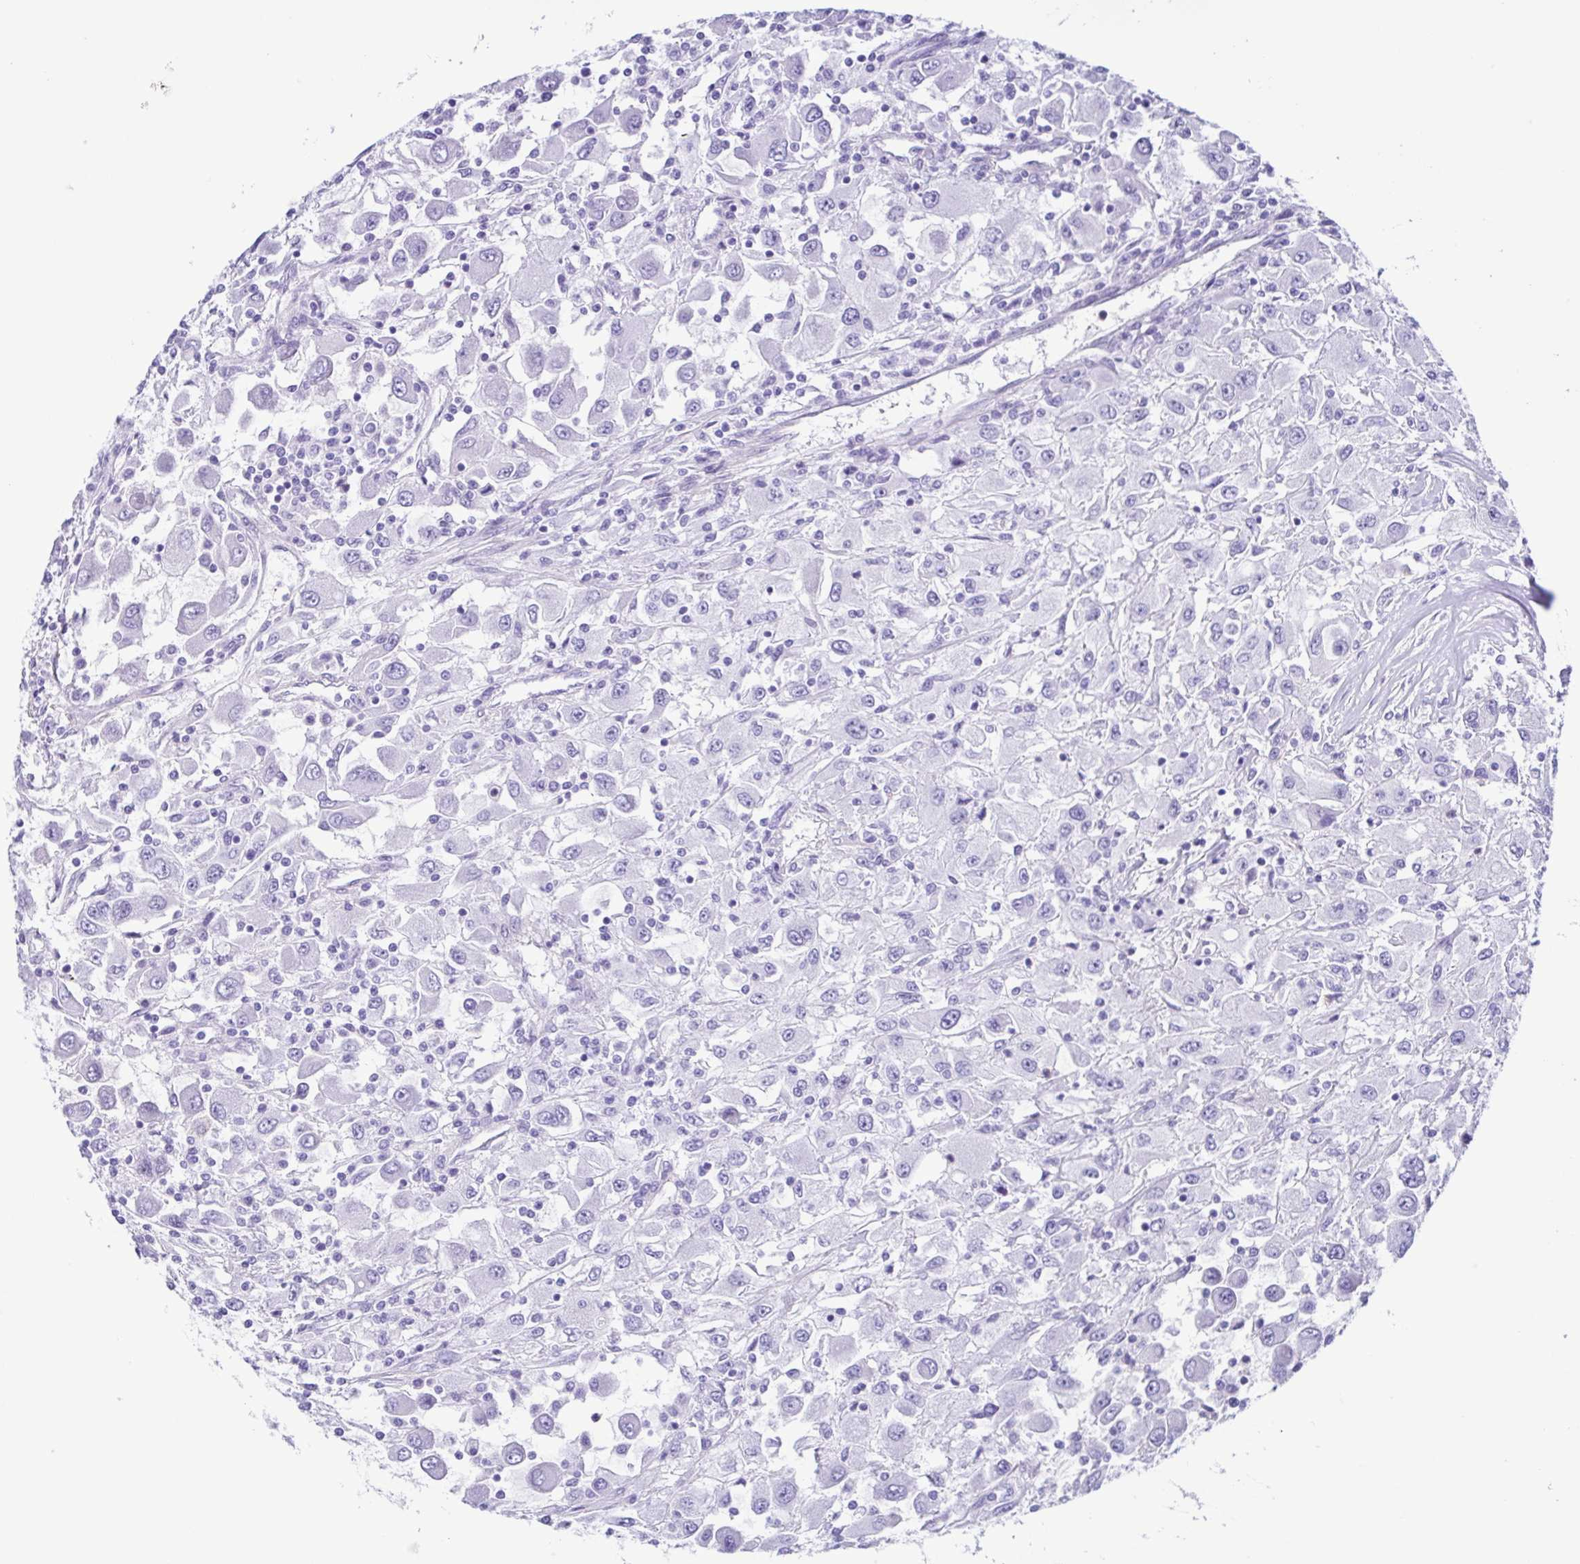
{"staining": {"intensity": "negative", "quantity": "none", "location": "none"}, "tissue": "renal cancer", "cell_type": "Tumor cells", "image_type": "cancer", "snomed": [{"axis": "morphology", "description": "Adenocarcinoma, NOS"}, {"axis": "topography", "description": "Kidney"}], "caption": "DAB (3,3'-diaminobenzidine) immunohistochemical staining of human renal adenocarcinoma reveals no significant expression in tumor cells.", "gene": "CYP11B1", "patient": {"sex": "female", "age": 67}}